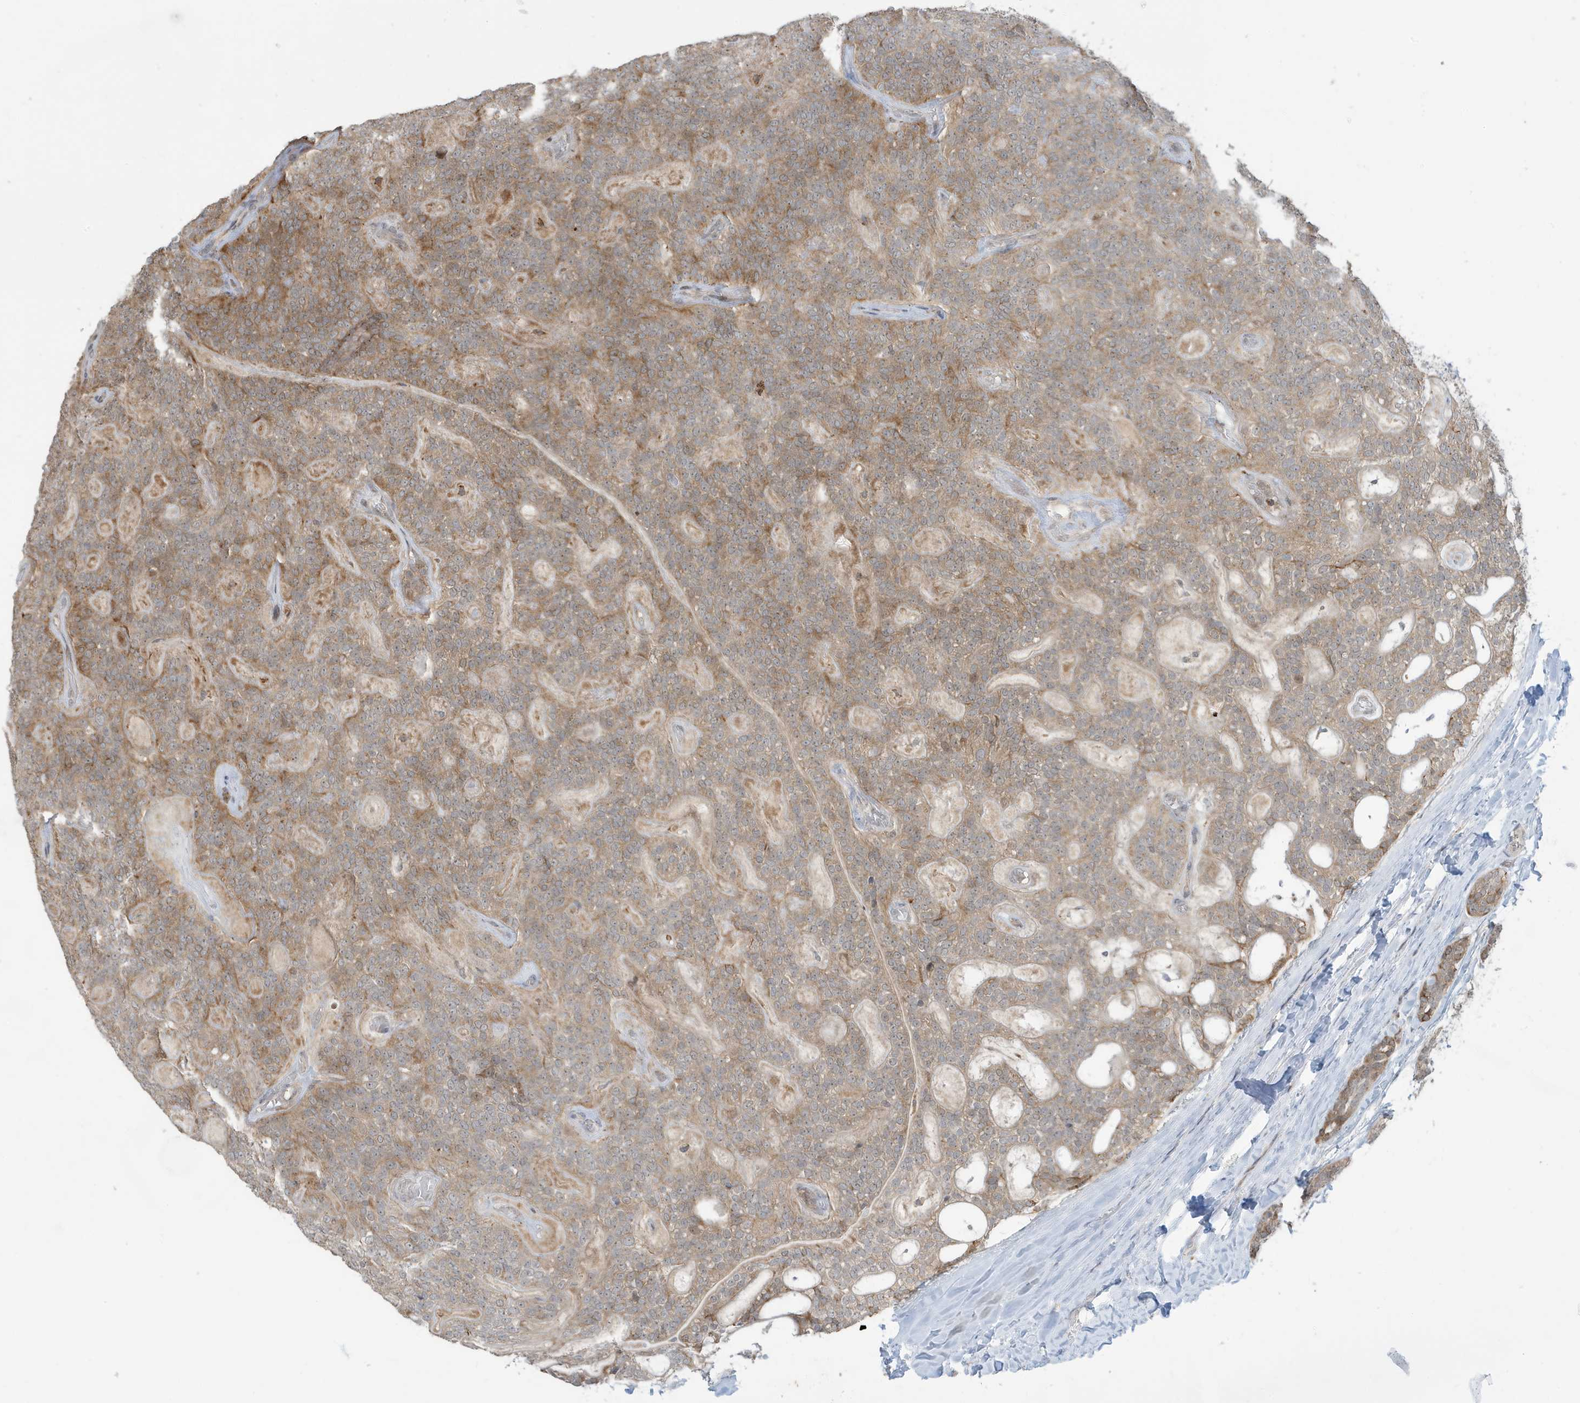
{"staining": {"intensity": "moderate", "quantity": "25%-75%", "location": "cytoplasmic/membranous"}, "tissue": "head and neck cancer", "cell_type": "Tumor cells", "image_type": "cancer", "snomed": [{"axis": "morphology", "description": "Adenocarcinoma, NOS"}, {"axis": "topography", "description": "Head-Neck"}], "caption": "Human head and neck cancer stained with a protein marker displays moderate staining in tumor cells.", "gene": "PRRT3", "patient": {"sex": "male", "age": 66}}